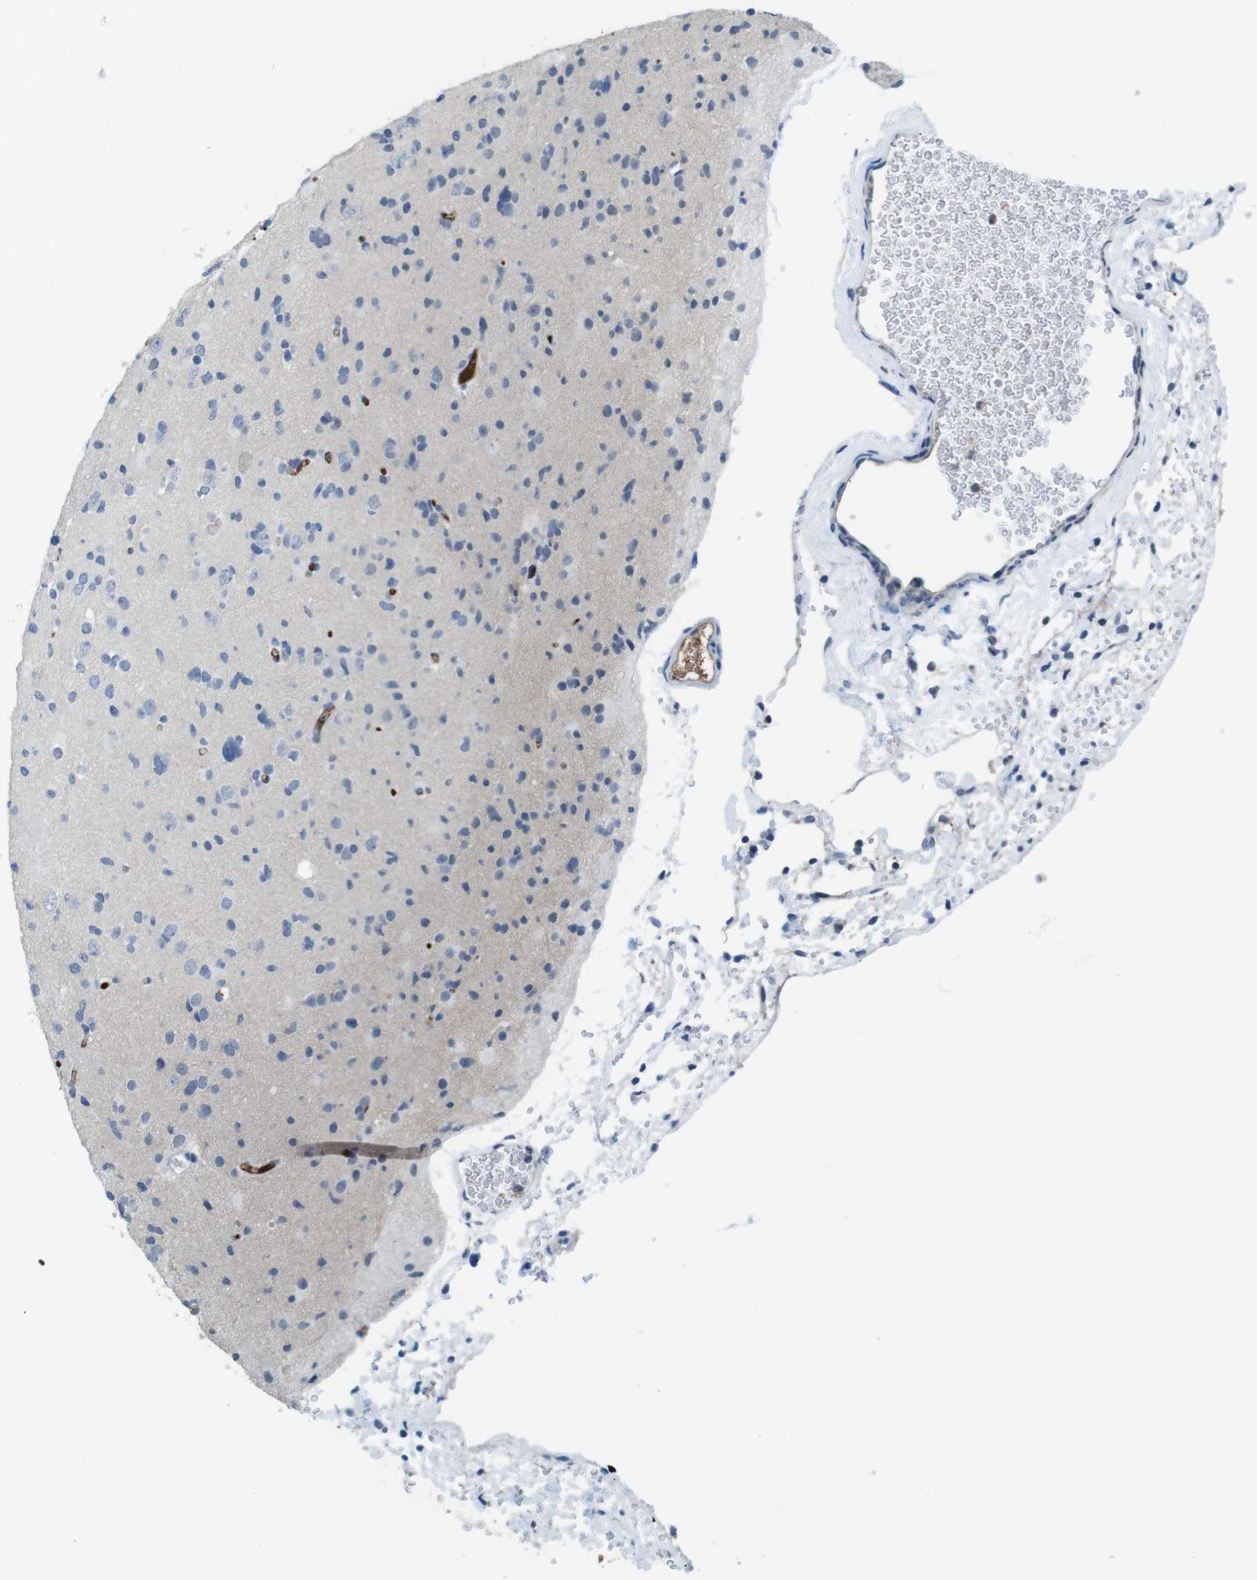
{"staining": {"intensity": "negative", "quantity": "none", "location": "none"}, "tissue": "glioma", "cell_type": "Tumor cells", "image_type": "cancer", "snomed": [{"axis": "morphology", "description": "Glioma, malignant, Low grade"}, {"axis": "topography", "description": "Brain"}], "caption": "Histopathology image shows no significant protein staining in tumor cells of glioma.", "gene": "TMPRSS15", "patient": {"sex": "female", "age": 22}}